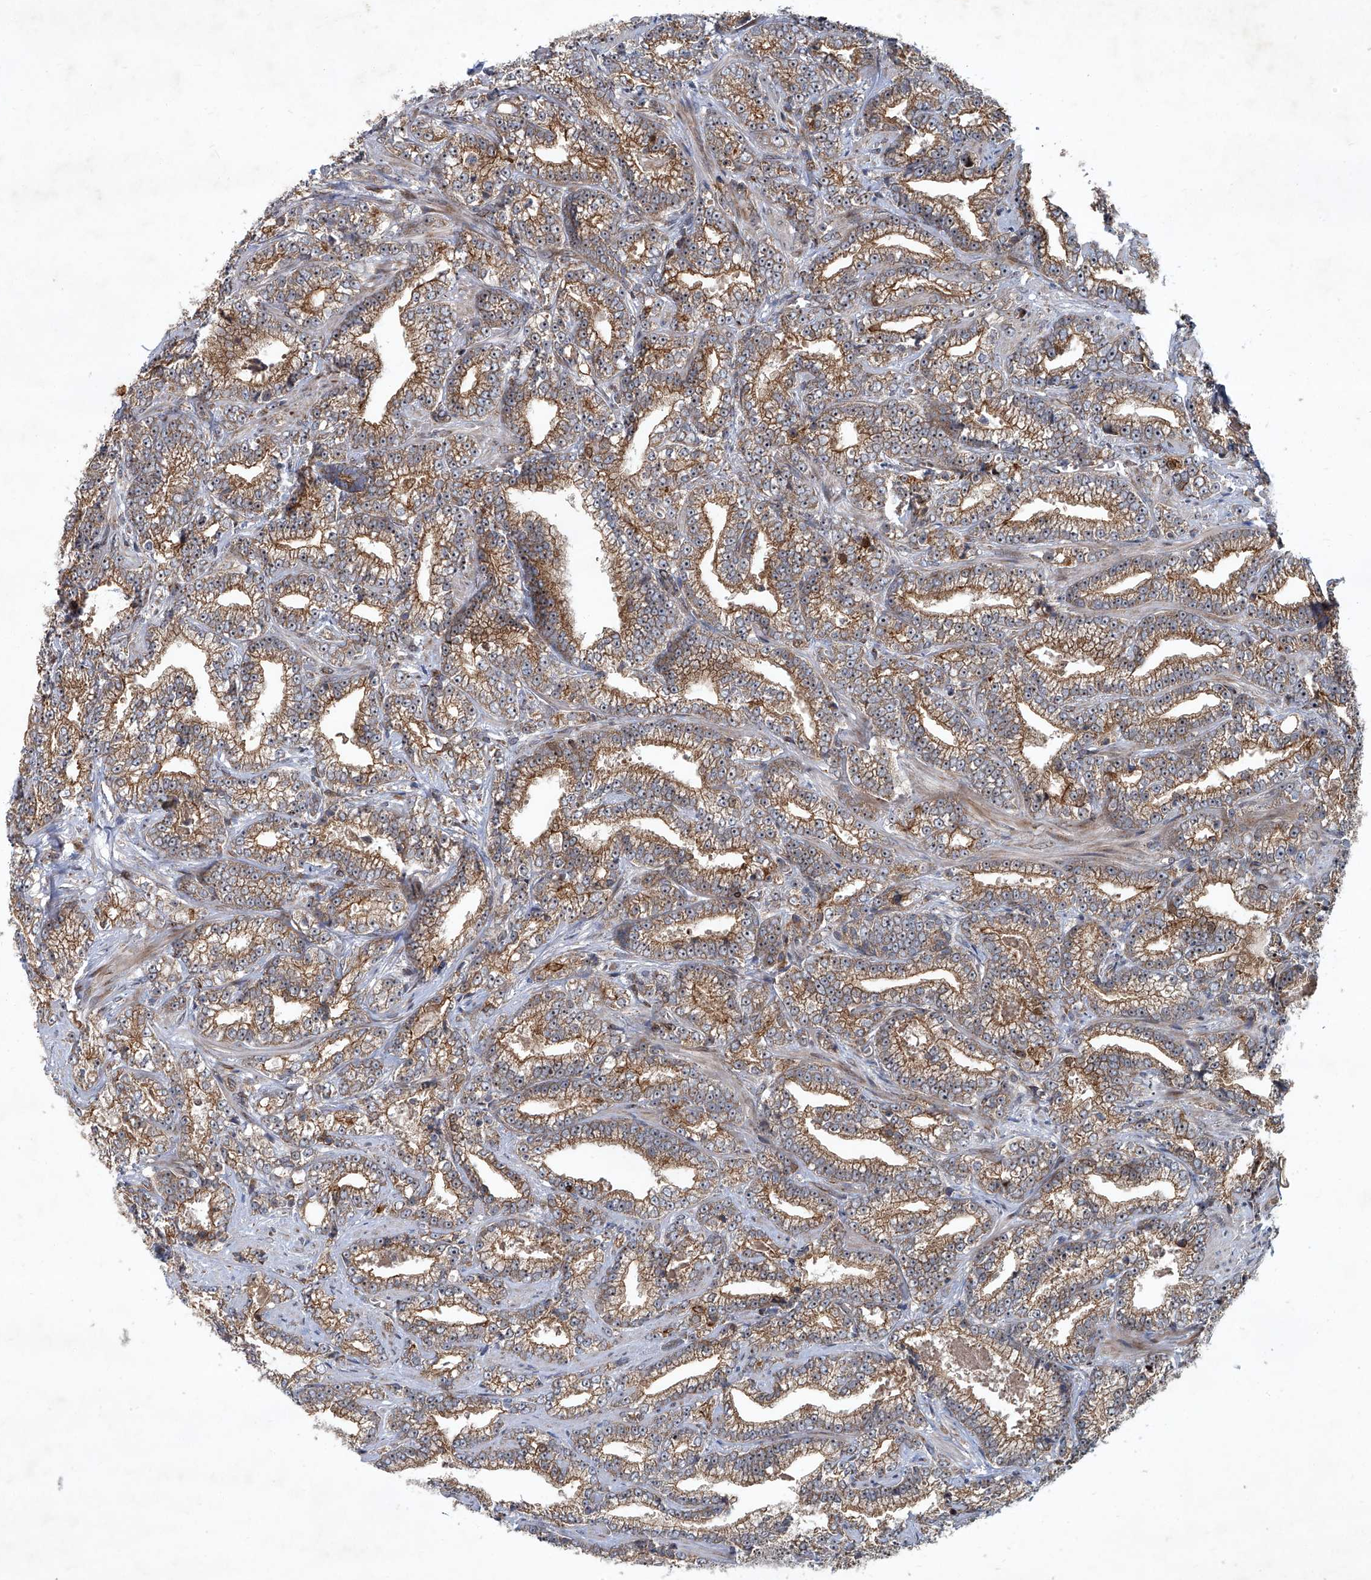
{"staining": {"intensity": "moderate", "quantity": ">75%", "location": "cytoplasmic/membranous"}, "tissue": "prostate cancer", "cell_type": "Tumor cells", "image_type": "cancer", "snomed": [{"axis": "morphology", "description": "Adenocarcinoma, High grade"}, {"axis": "topography", "description": "Prostate and seminal vesicle, NOS"}], "caption": "Prostate adenocarcinoma (high-grade) stained with a protein marker displays moderate staining in tumor cells.", "gene": "GPR132", "patient": {"sex": "male", "age": 67}}